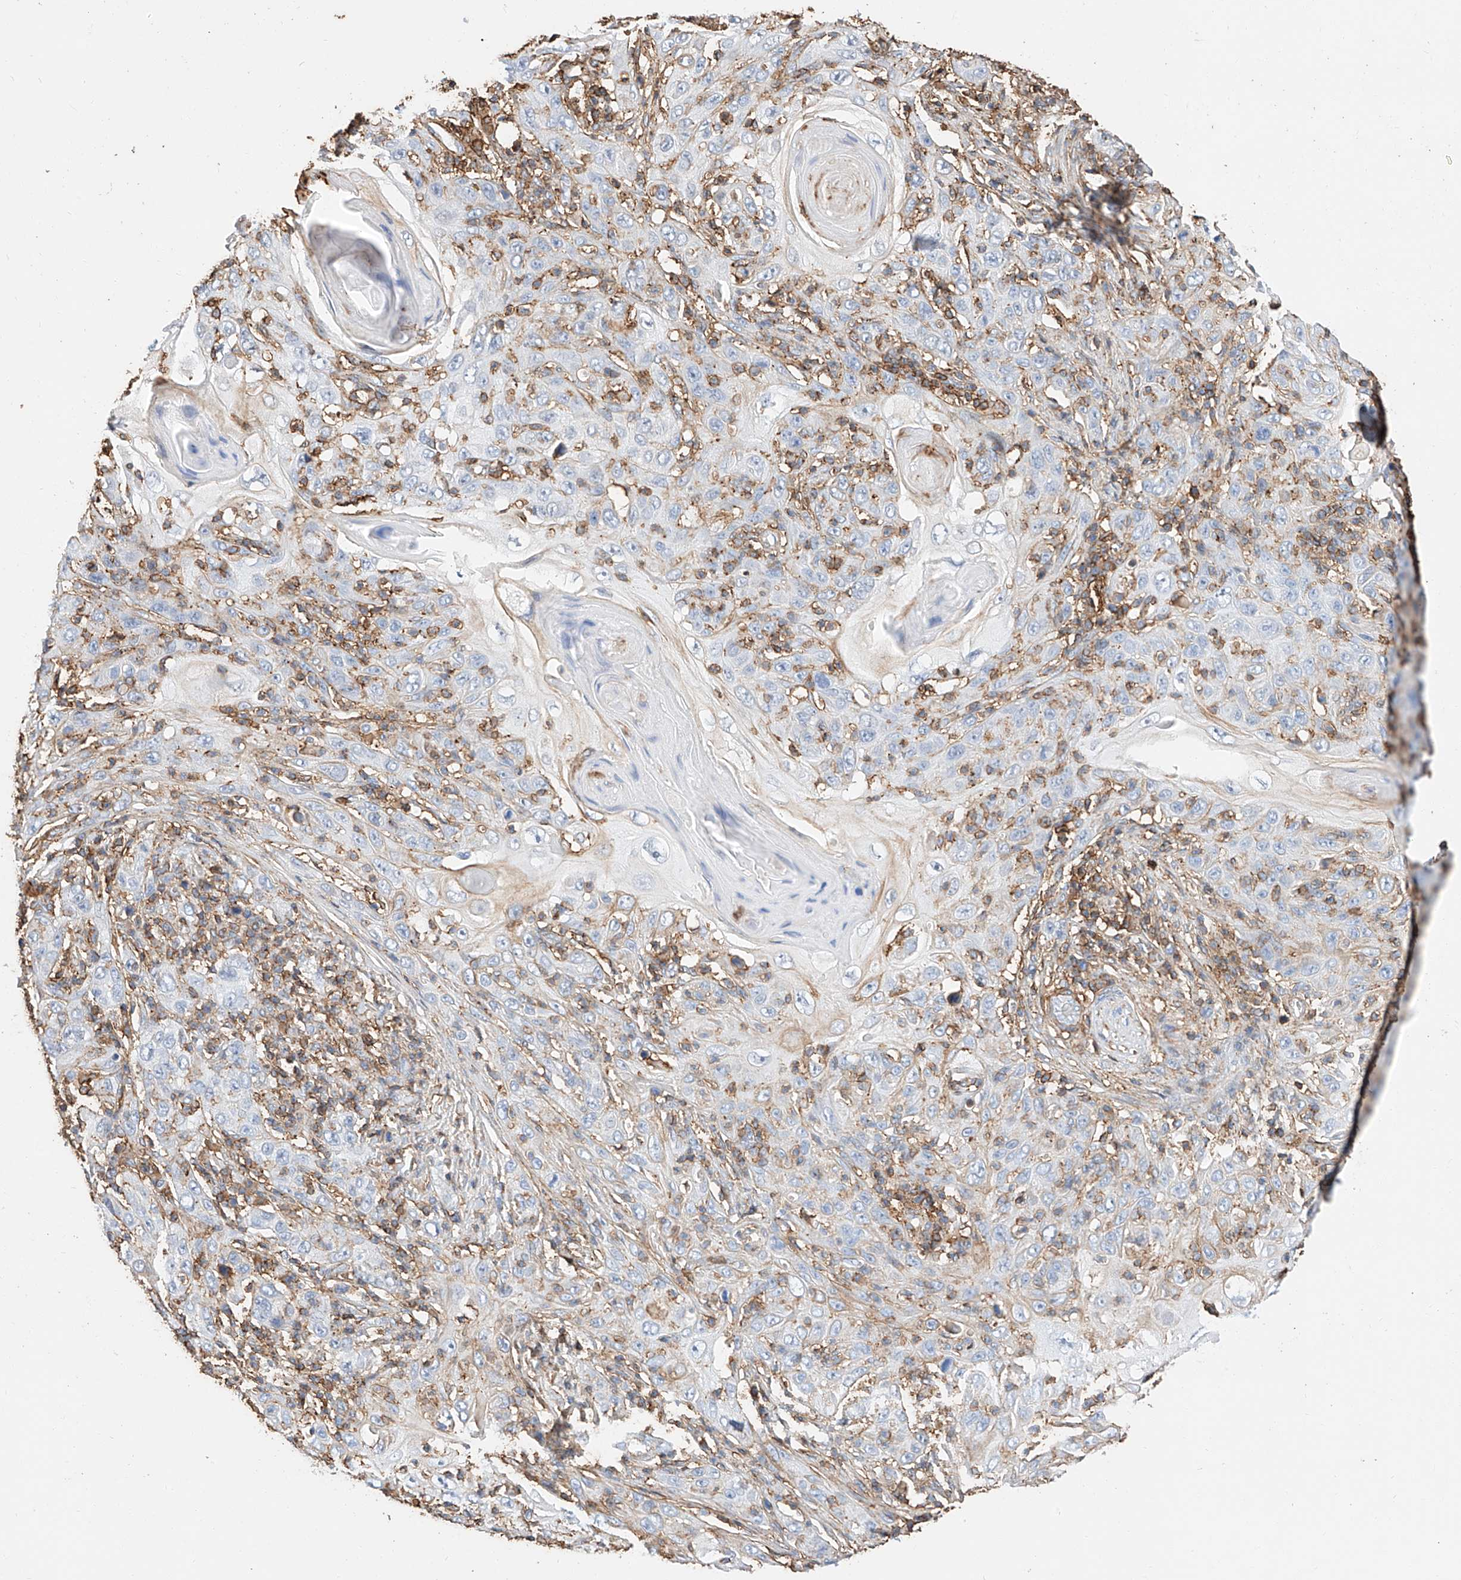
{"staining": {"intensity": "negative", "quantity": "none", "location": "none"}, "tissue": "skin cancer", "cell_type": "Tumor cells", "image_type": "cancer", "snomed": [{"axis": "morphology", "description": "Squamous cell carcinoma, NOS"}, {"axis": "topography", "description": "Skin"}], "caption": "Immunohistochemistry micrograph of skin squamous cell carcinoma stained for a protein (brown), which reveals no expression in tumor cells.", "gene": "WFS1", "patient": {"sex": "female", "age": 88}}